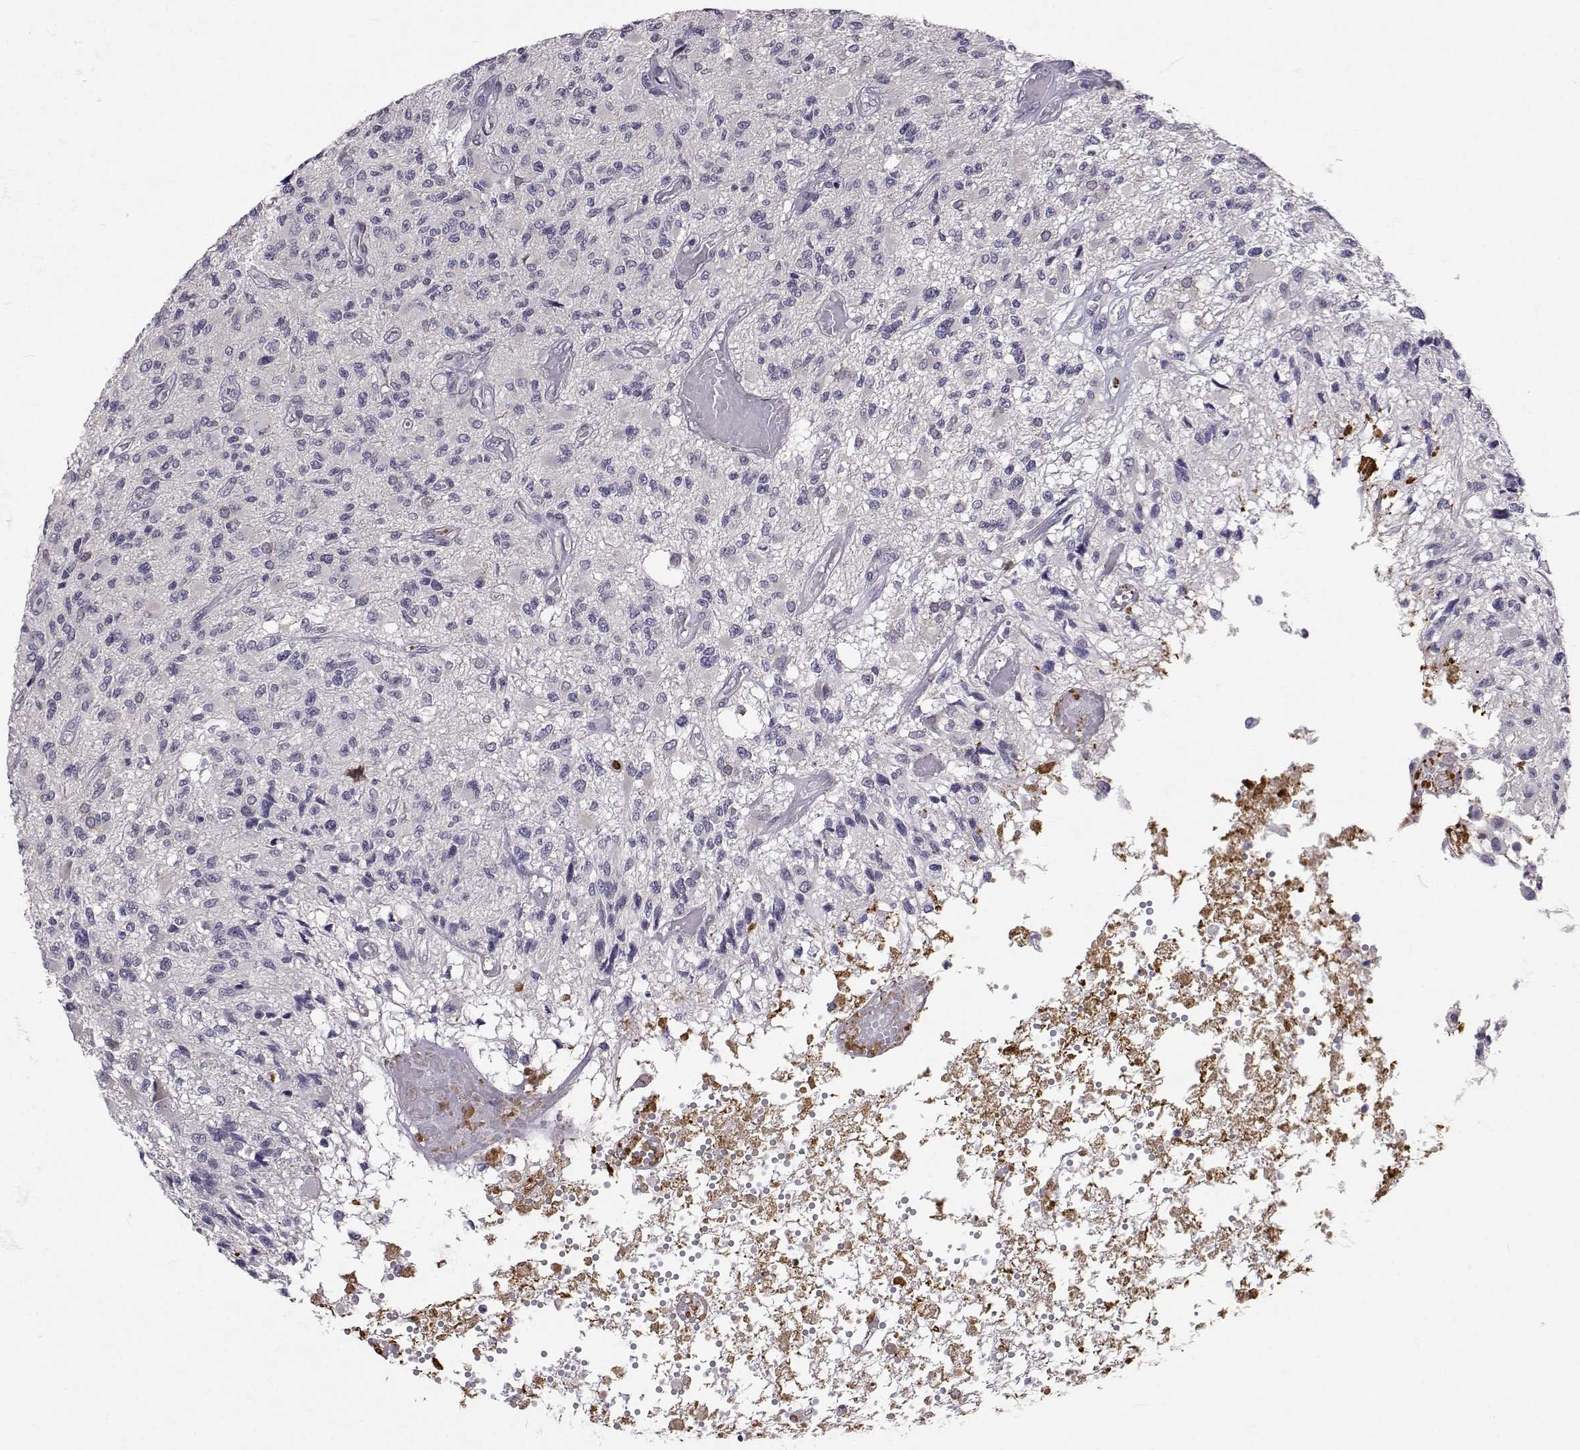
{"staining": {"intensity": "negative", "quantity": "none", "location": "none"}, "tissue": "glioma", "cell_type": "Tumor cells", "image_type": "cancer", "snomed": [{"axis": "morphology", "description": "Glioma, malignant, High grade"}, {"axis": "topography", "description": "Brain"}], "caption": "This micrograph is of high-grade glioma (malignant) stained with IHC to label a protein in brown with the nuclei are counter-stained blue. There is no expression in tumor cells.", "gene": "SLC6A3", "patient": {"sex": "female", "age": 63}}